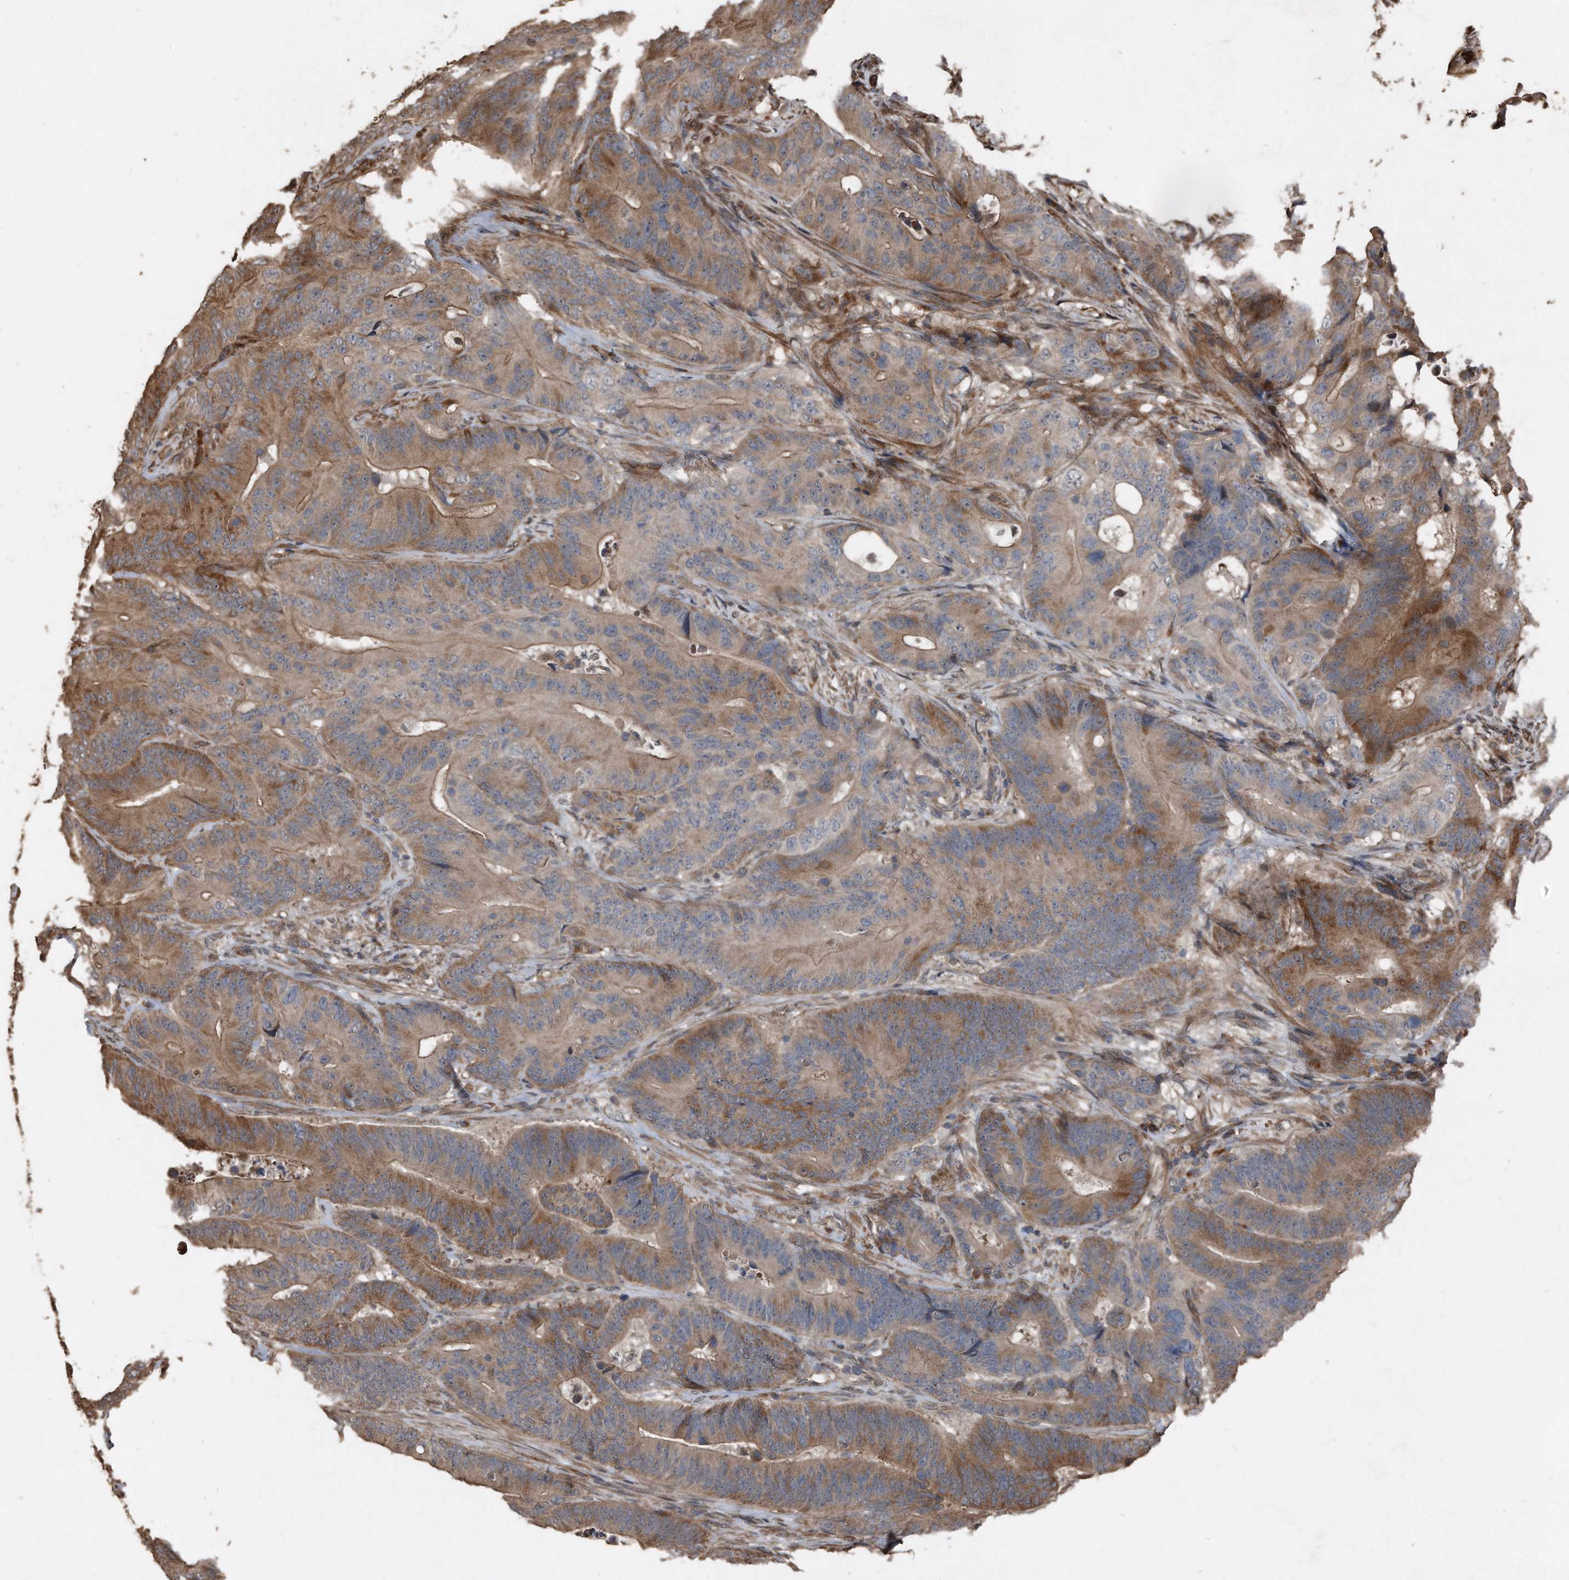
{"staining": {"intensity": "moderate", "quantity": ">75%", "location": "cytoplasmic/membranous"}, "tissue": "colorectal cancer", "cell_type": "Tumor cells", "image_type": "cancer", "snomed": [{"axis": "morphology", "description": "Adenocarcinoma, NOS"}, {"axis": "topography", "description": "Colon"}], "caption": "Moderate cytoplasmic/membranous staining for a protein is seen in approximately >75% of tumor cells of colorectal cancer using immunohistochemistry.", "gene": "ANKRD10", "patient": {"sex": "male", "age": 83}}